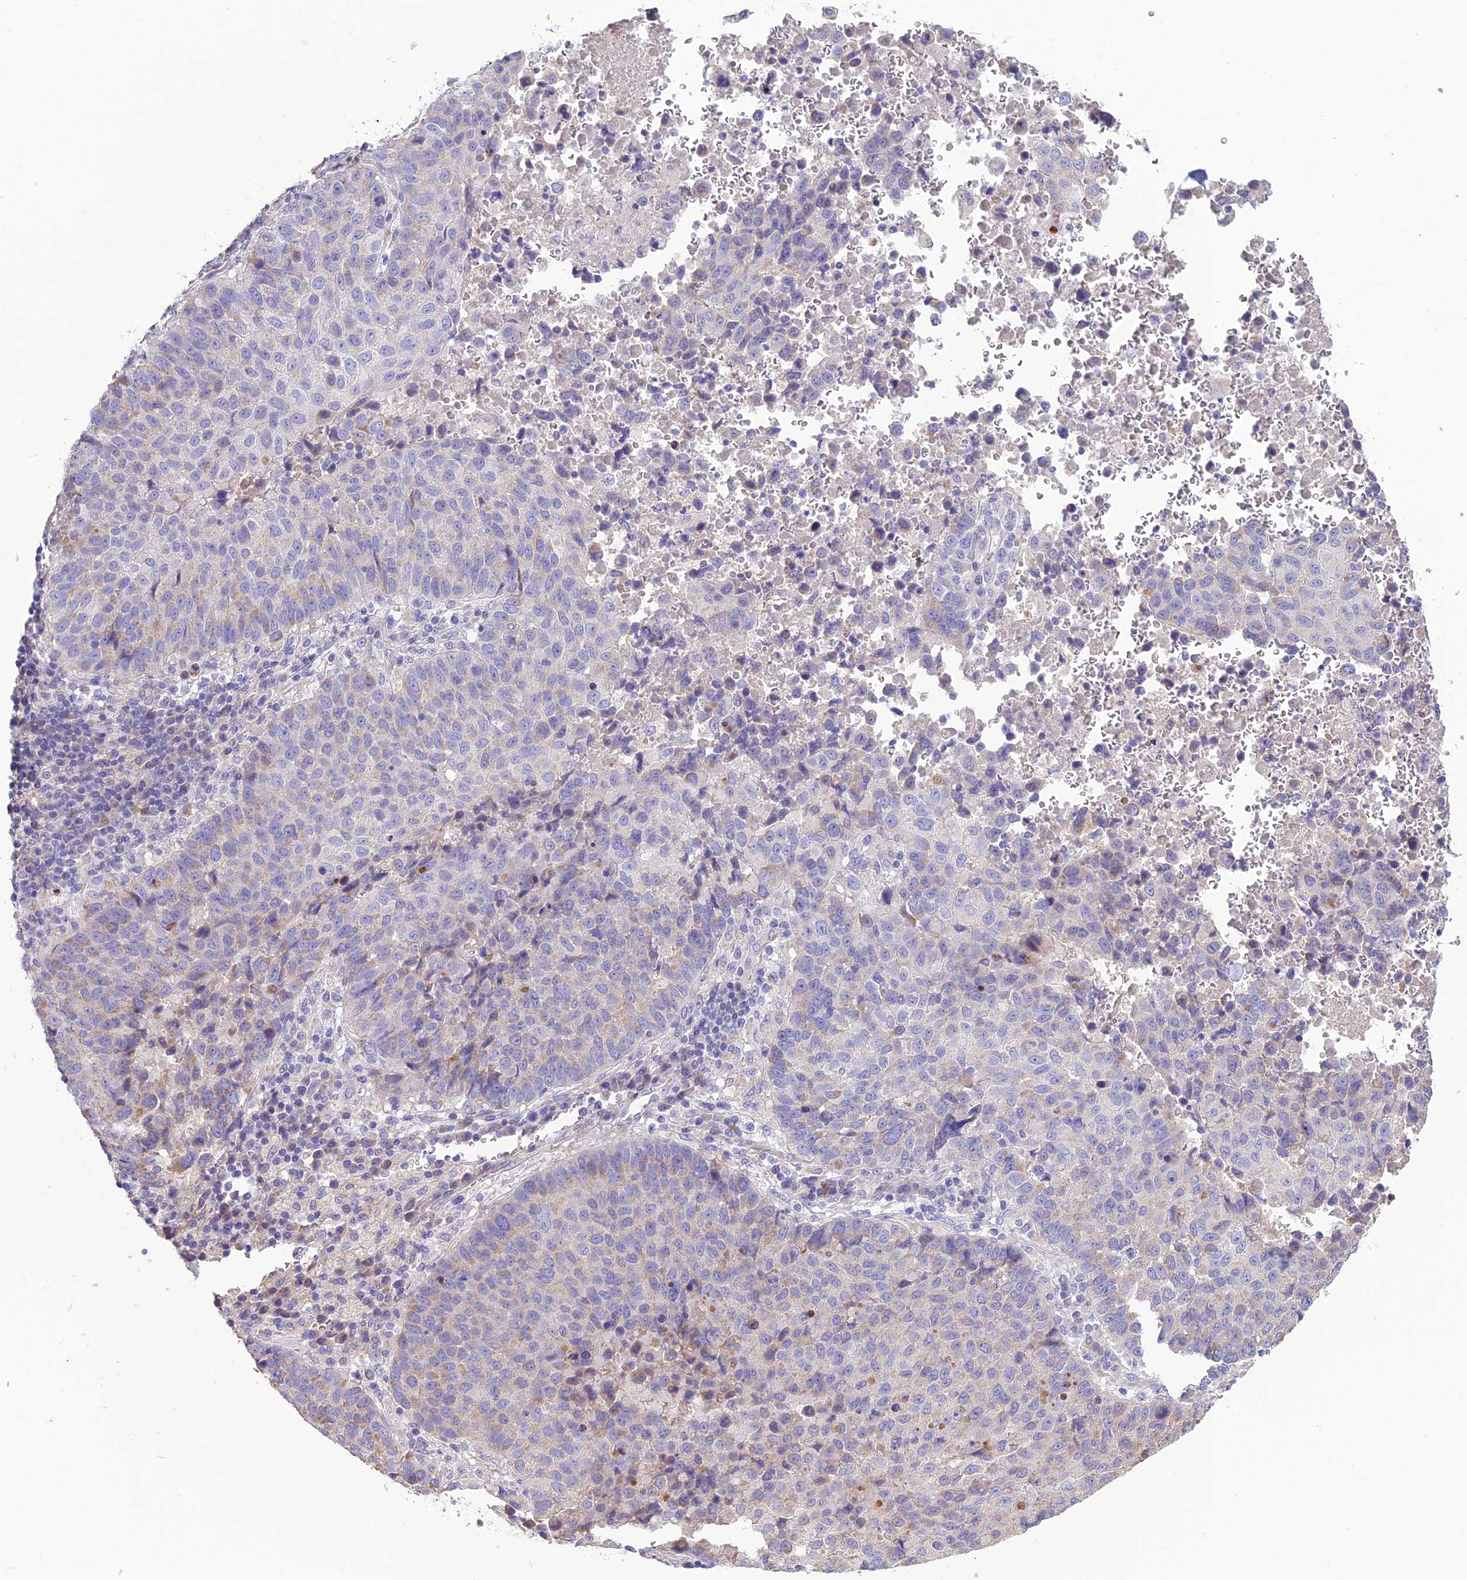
{"staining": {"intensity": "weak", "quantity": "<25%", "location": "cytoplasmic/membranous"}, "tissue": "lung cancer", "cell_type": "Tumor cells", "image_type": "cancer", "snomed": [{"axis": "morphology", "description": "Squamous cell carcinoma, NOS"}, {"axis": "topography", "description": "Lung"}], "caption": "Immunohistochemistry histopathology image of lung squamous cell carcinoma stained for a protein (brown), which shows no staining in tumor cells.", "gene": "BHMT2", "patient": {"sex": "male", "age": 73}}